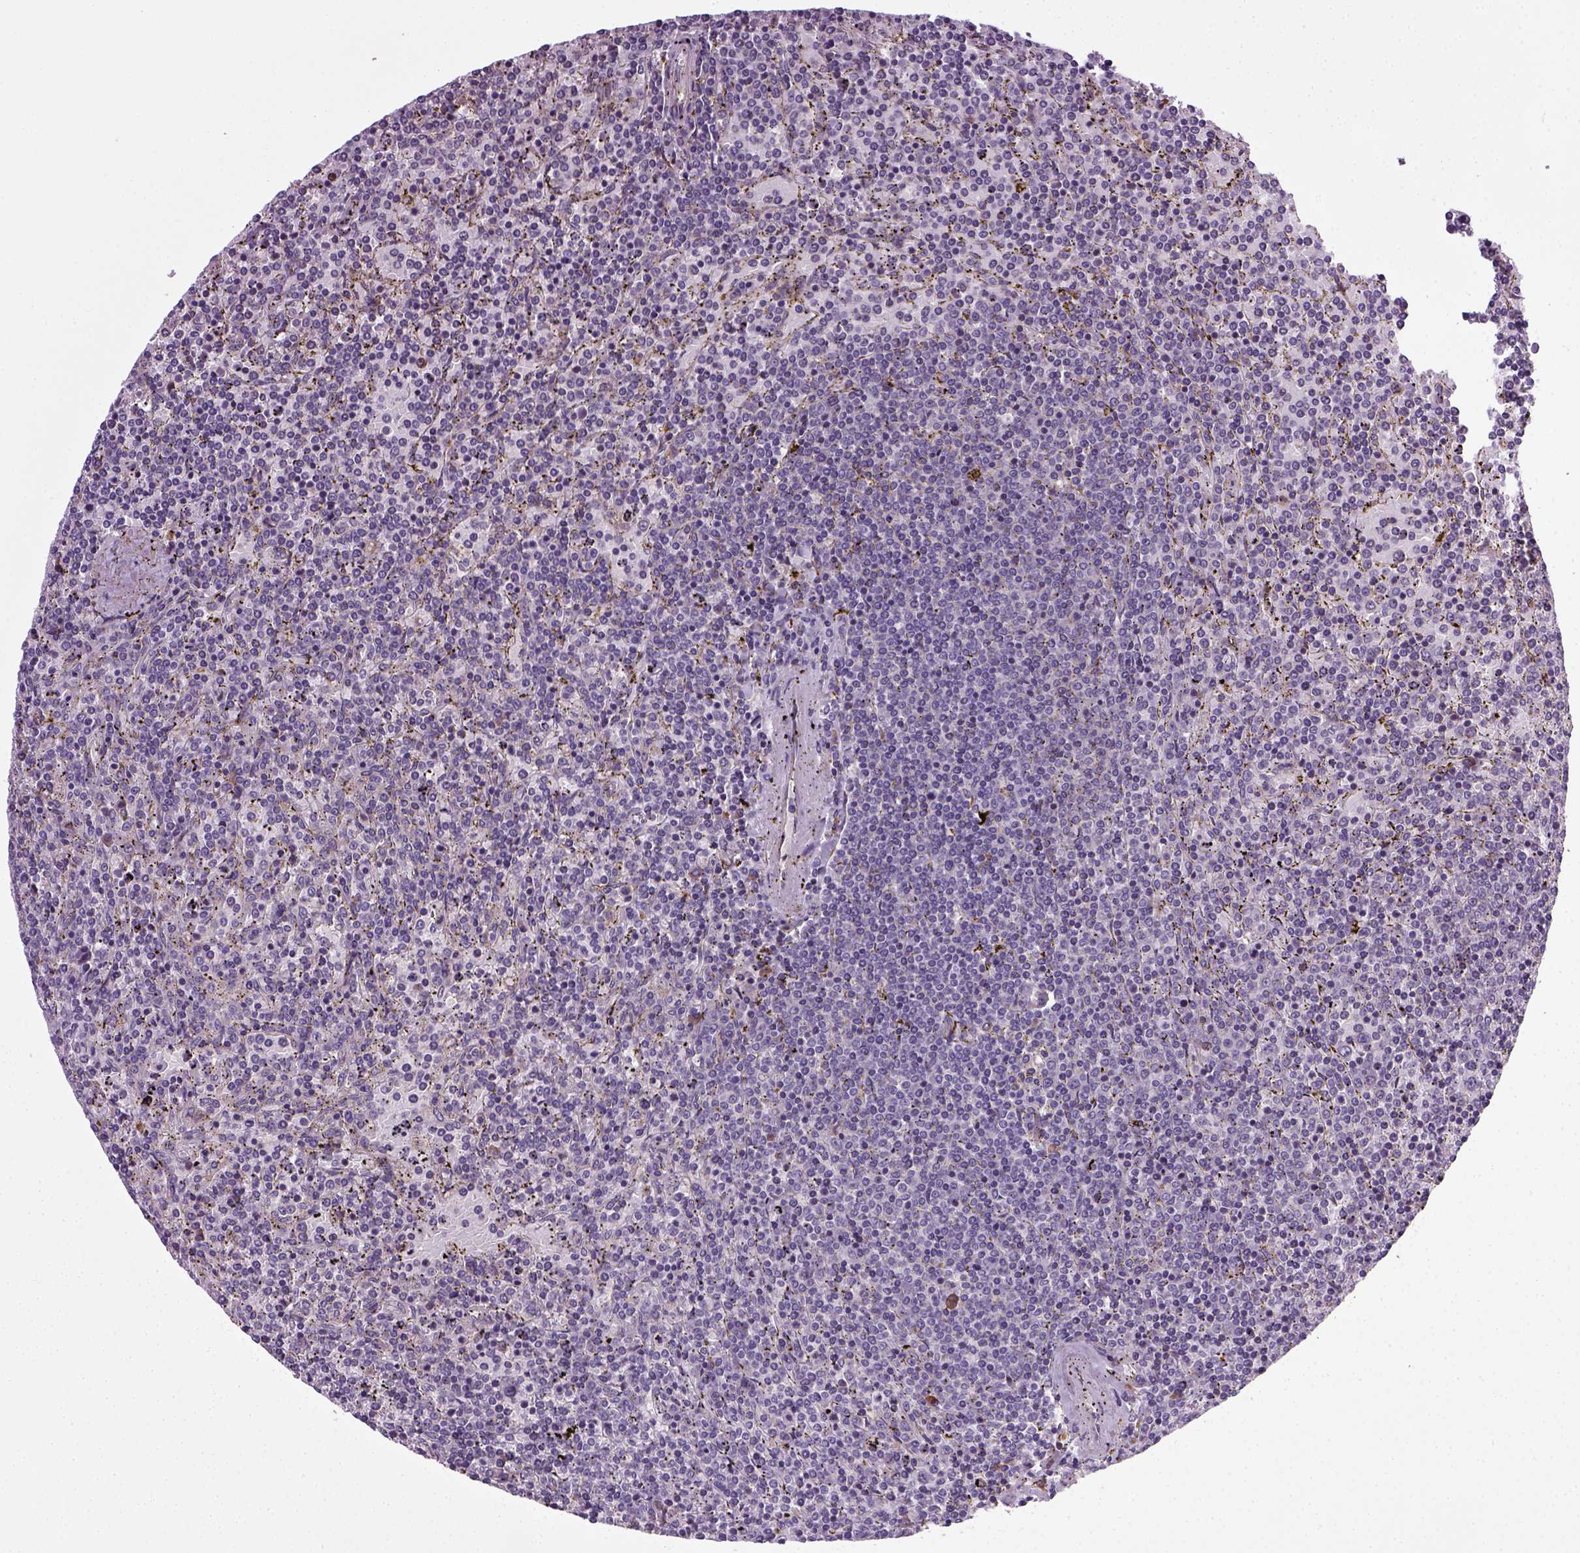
{"staining": {"intensity": "negative", "quantity": "none", "location": "none"}, "tissue": "lymphoma", "cell_type": "Tumor cells", "image_type": "cancer", "snomed": [{"axis": "morphology", "description": "Malignant lymphoma, non-Hodgkin's type, Low grade"}, {"axis": "topography", "description": "Spleen"}], "caption": "A high-resolution photomicrograph shows immunohistochemistry (IHC) staining of lymphoma, which demonstrates no significant staining in tumor cells.", "gene": "TPRG1", "patient": {"sex": "female", "age": 77}}